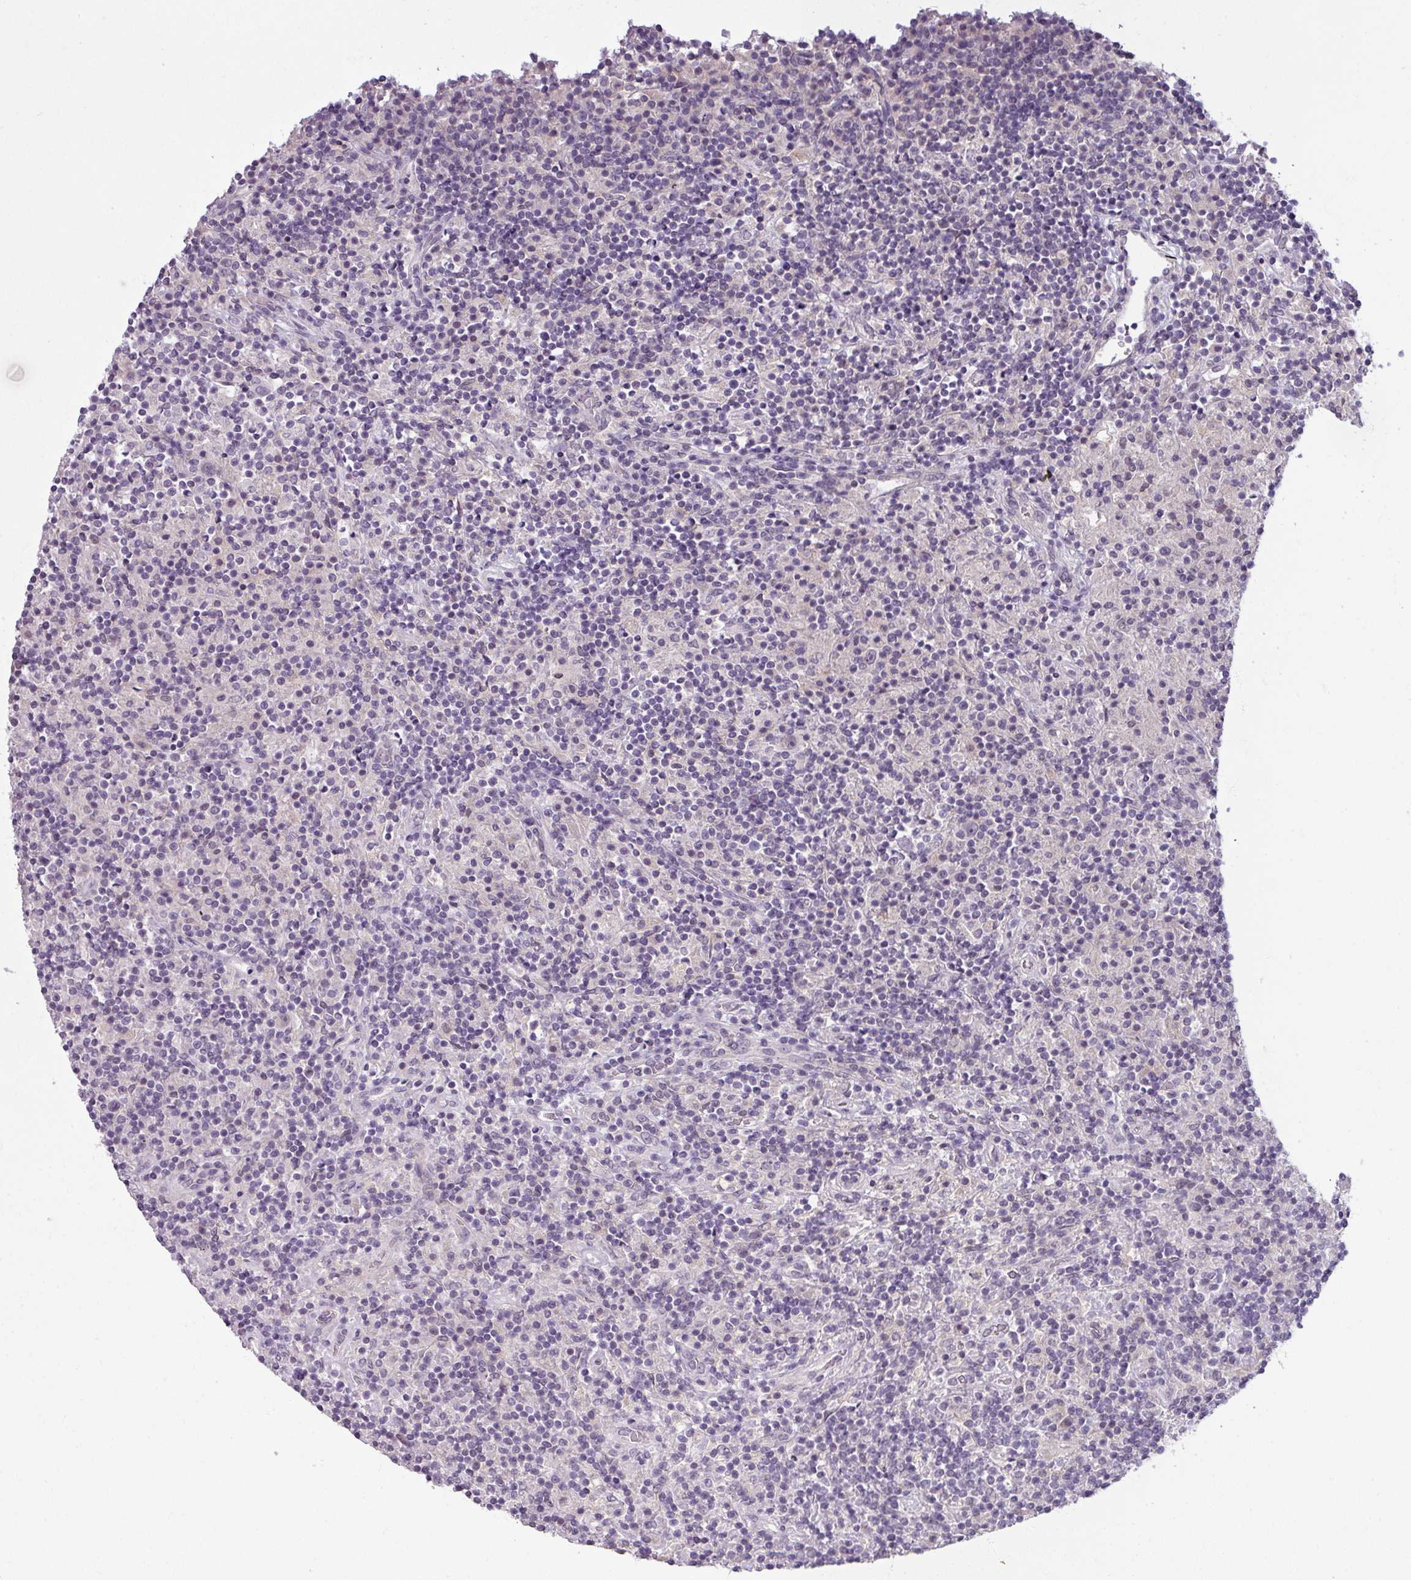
{"staining": {"intensity": "negative", "quantity": "none", "location": "none"}, "tissue": "lymphoma", "cell_type": "Tumor cells", "image_type": "cancer", "snomed": [{"axis": "morphology", "description": "Hodgkin's disease, NOS"}, {"axis": "topography", "description": "Lymph node"}], "caption": "Immunohistochemical staining of human lymphoma reveals no significant staining in tumor cells.", "gene": "UVSSA", "patient": {"sex": "male", "age": 70}}